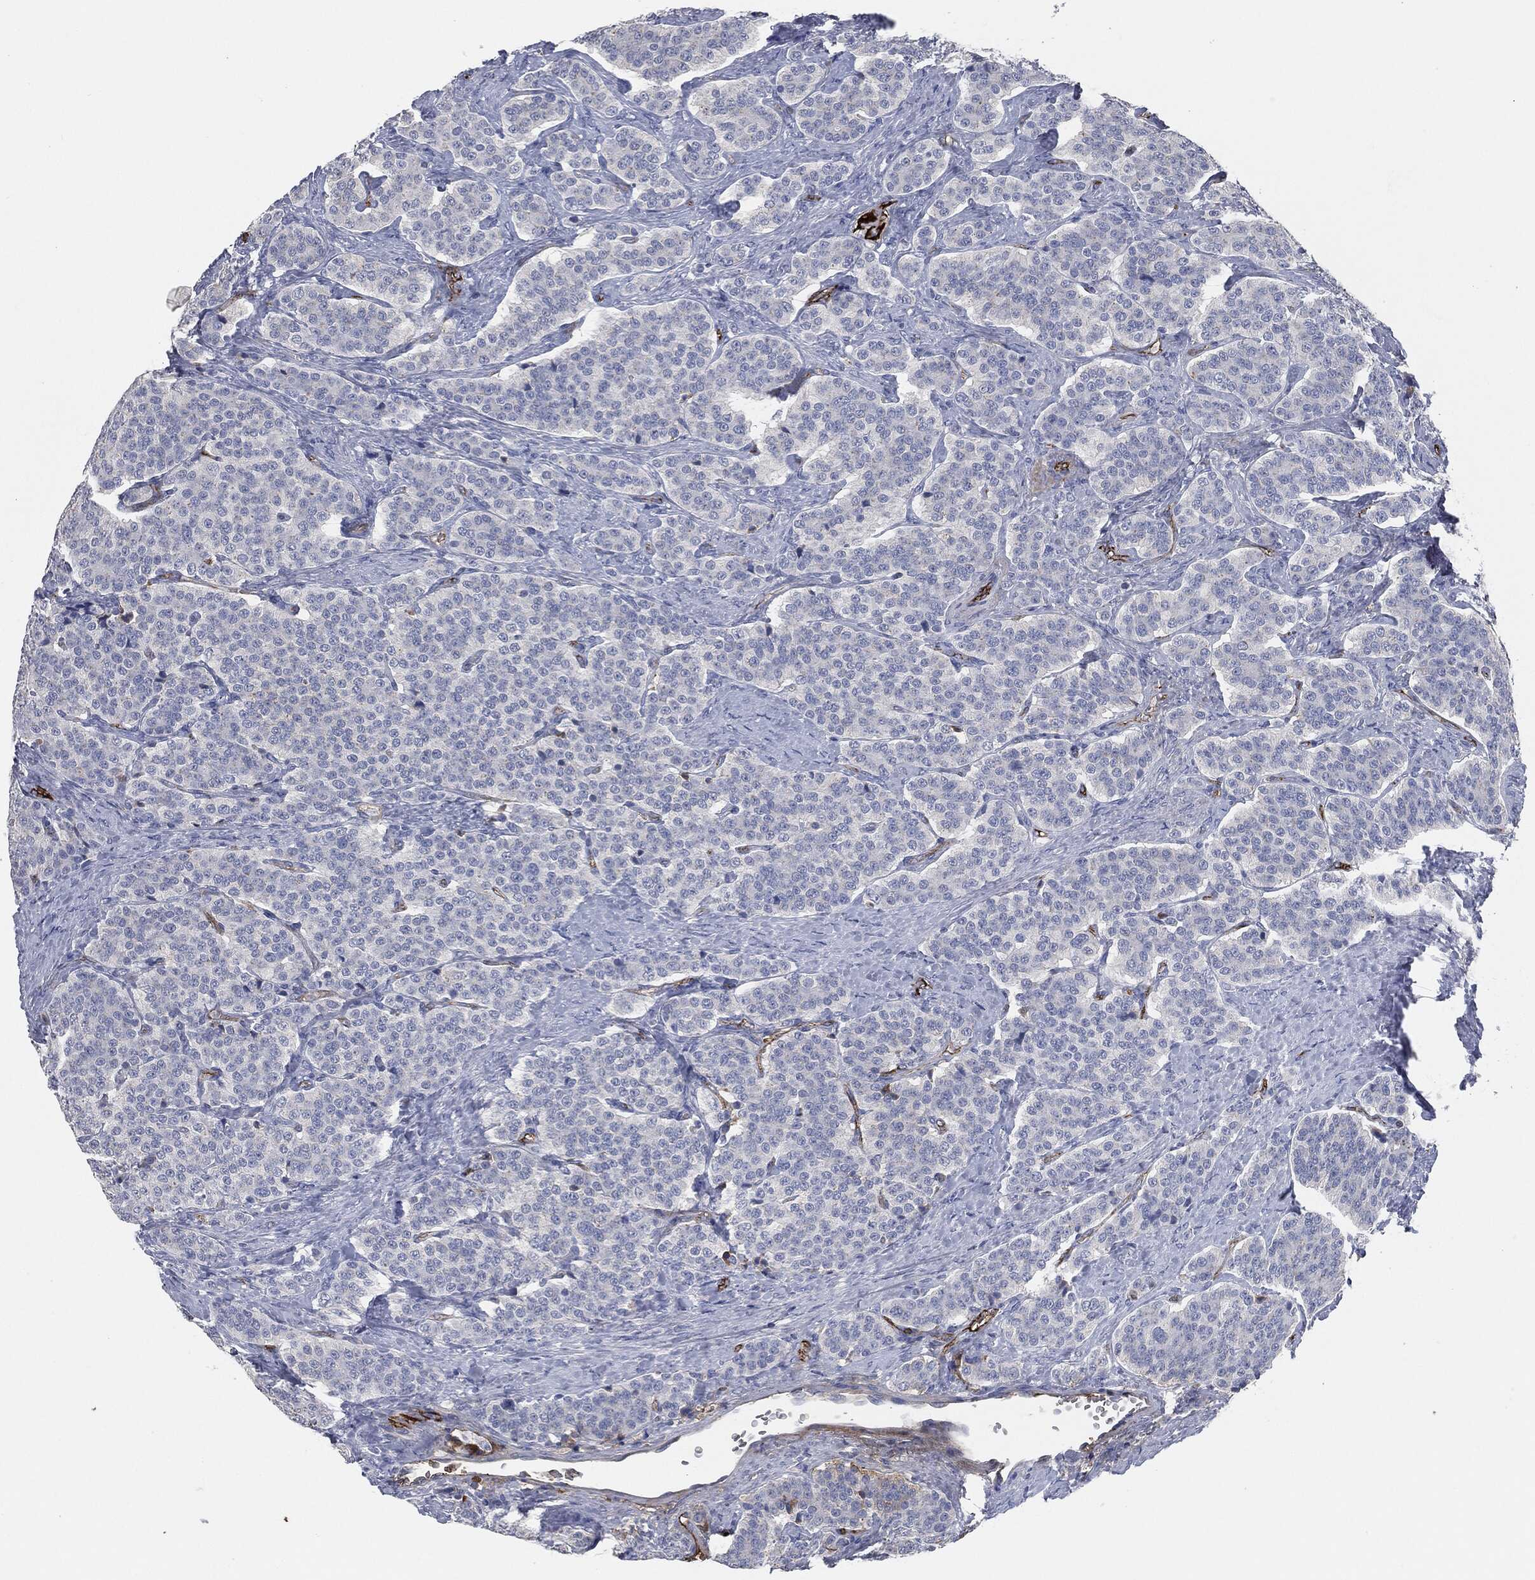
{"staining": {"intensity": "negative", "quantity": "none", "location": "none"}, "tissue": "carcinoid", "cell_type": "Tumor cells", "image_type": "cancer", "snomed": [{"axis": "morphology", "description": "Carcinoid, malignant, NOS"}, {"axis": "topography", "description": "Small intestine"}], "caption": "DAB (3,3'-diaminobenzidine) immunohistochemical staining of carcinoid (malignant) reveals no significant staining in tumor cells. (Brightfield microscopy of DAB immunohistochemistry (IHC) at high magnification).", "gene": "APOB", "patient": {"sex": "female", "age": 58}}